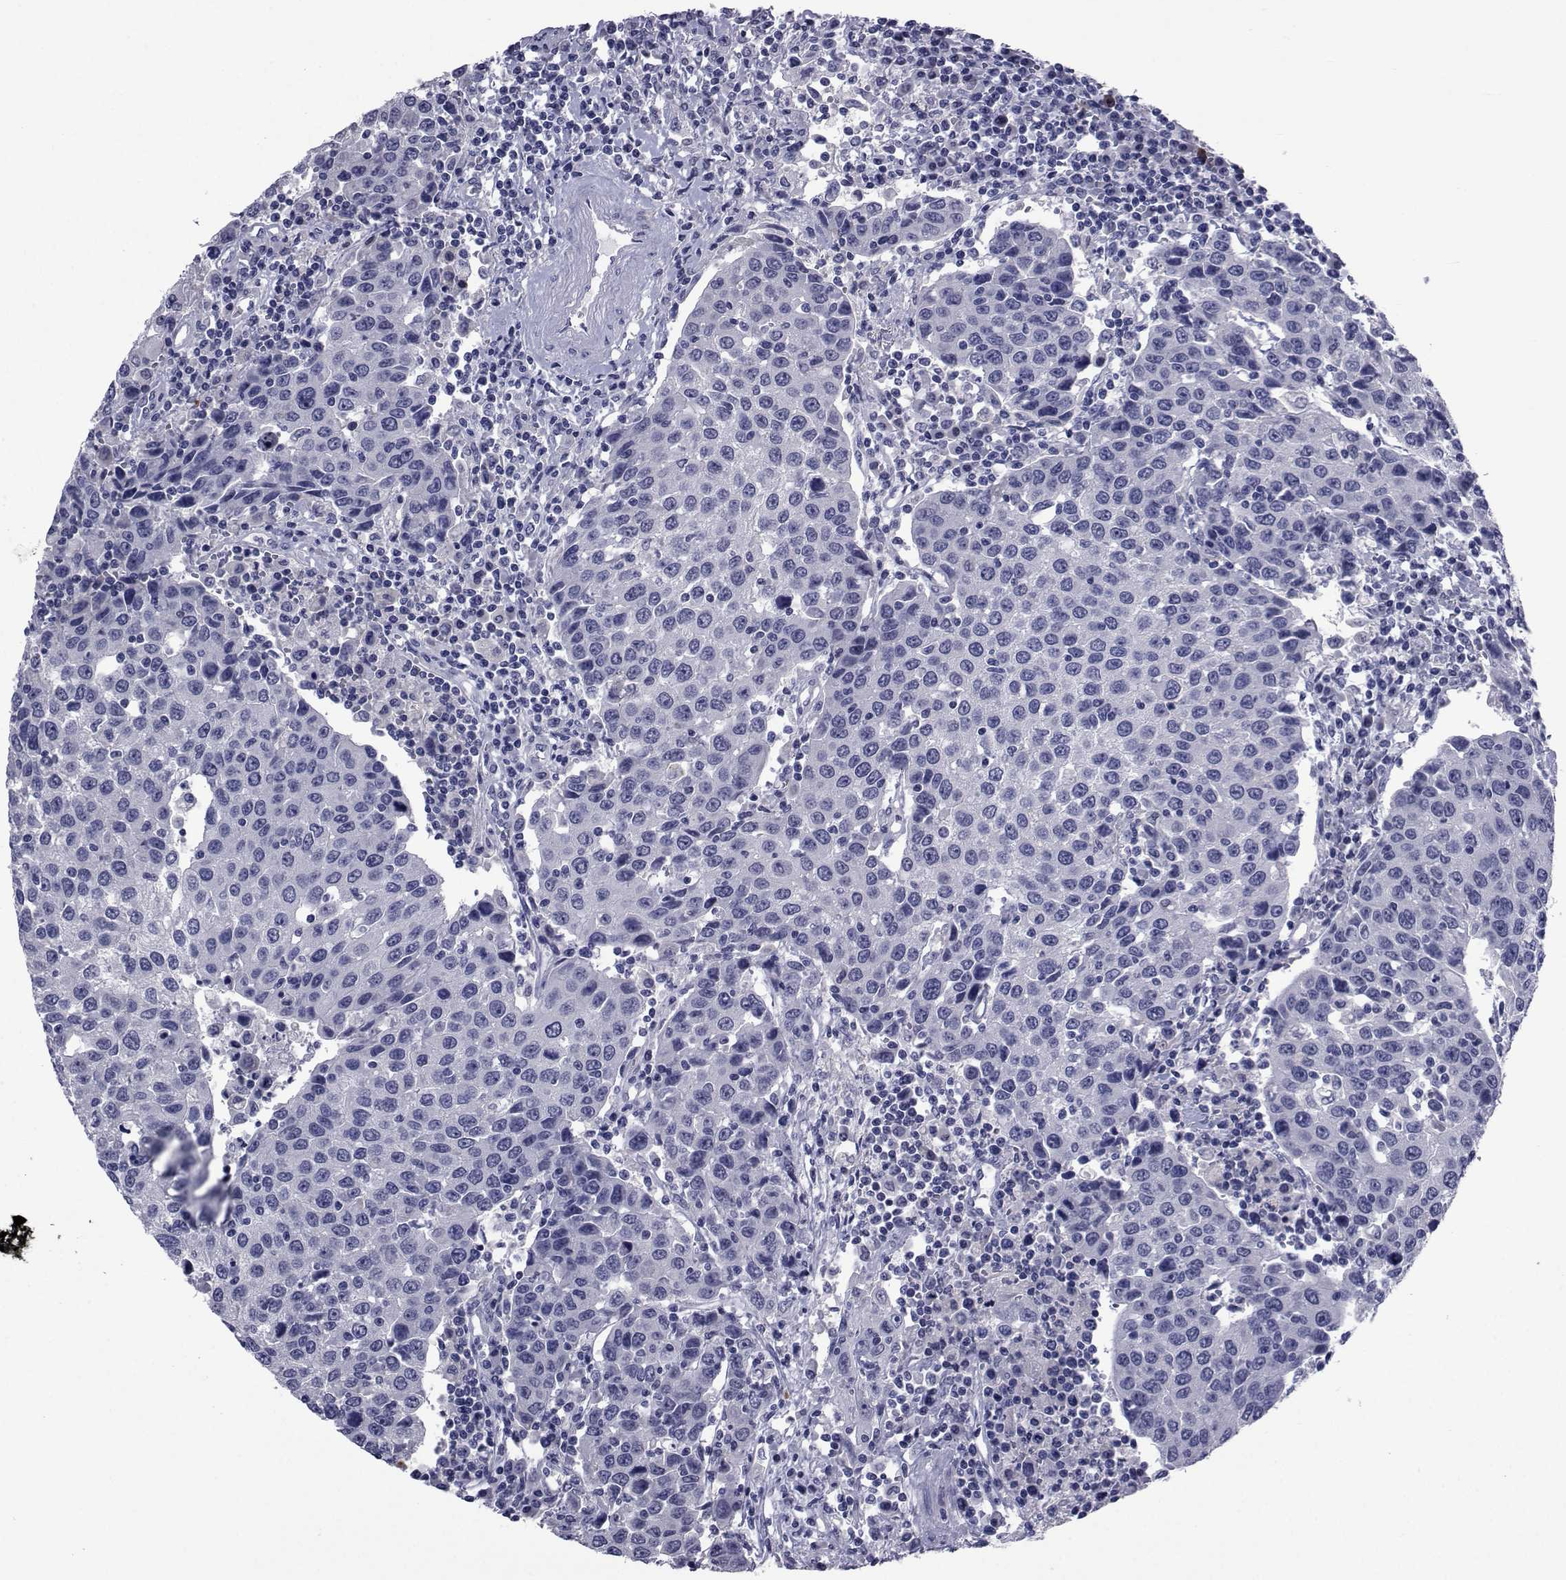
{"staining": {"intensity": "negative", "quantity": "none", "location": "none"}, "tissue": "urothelial cancer", "cell_type": "Tumor cells", "image_type": "cancer", "snomed": [{"axis": "morphology", "description": "Urothelial carcinoma, High grade"}, {"axis": "topography", "description": "Urinary bladder"}], "caption": "IHC photomicrograph of human urothelial carcinoma (high-grade) stained for a protein (brown), which displays no expression in tumor cells.", "gene": "SEMA5B", "patient": {"sex": "female", "age": 85}}